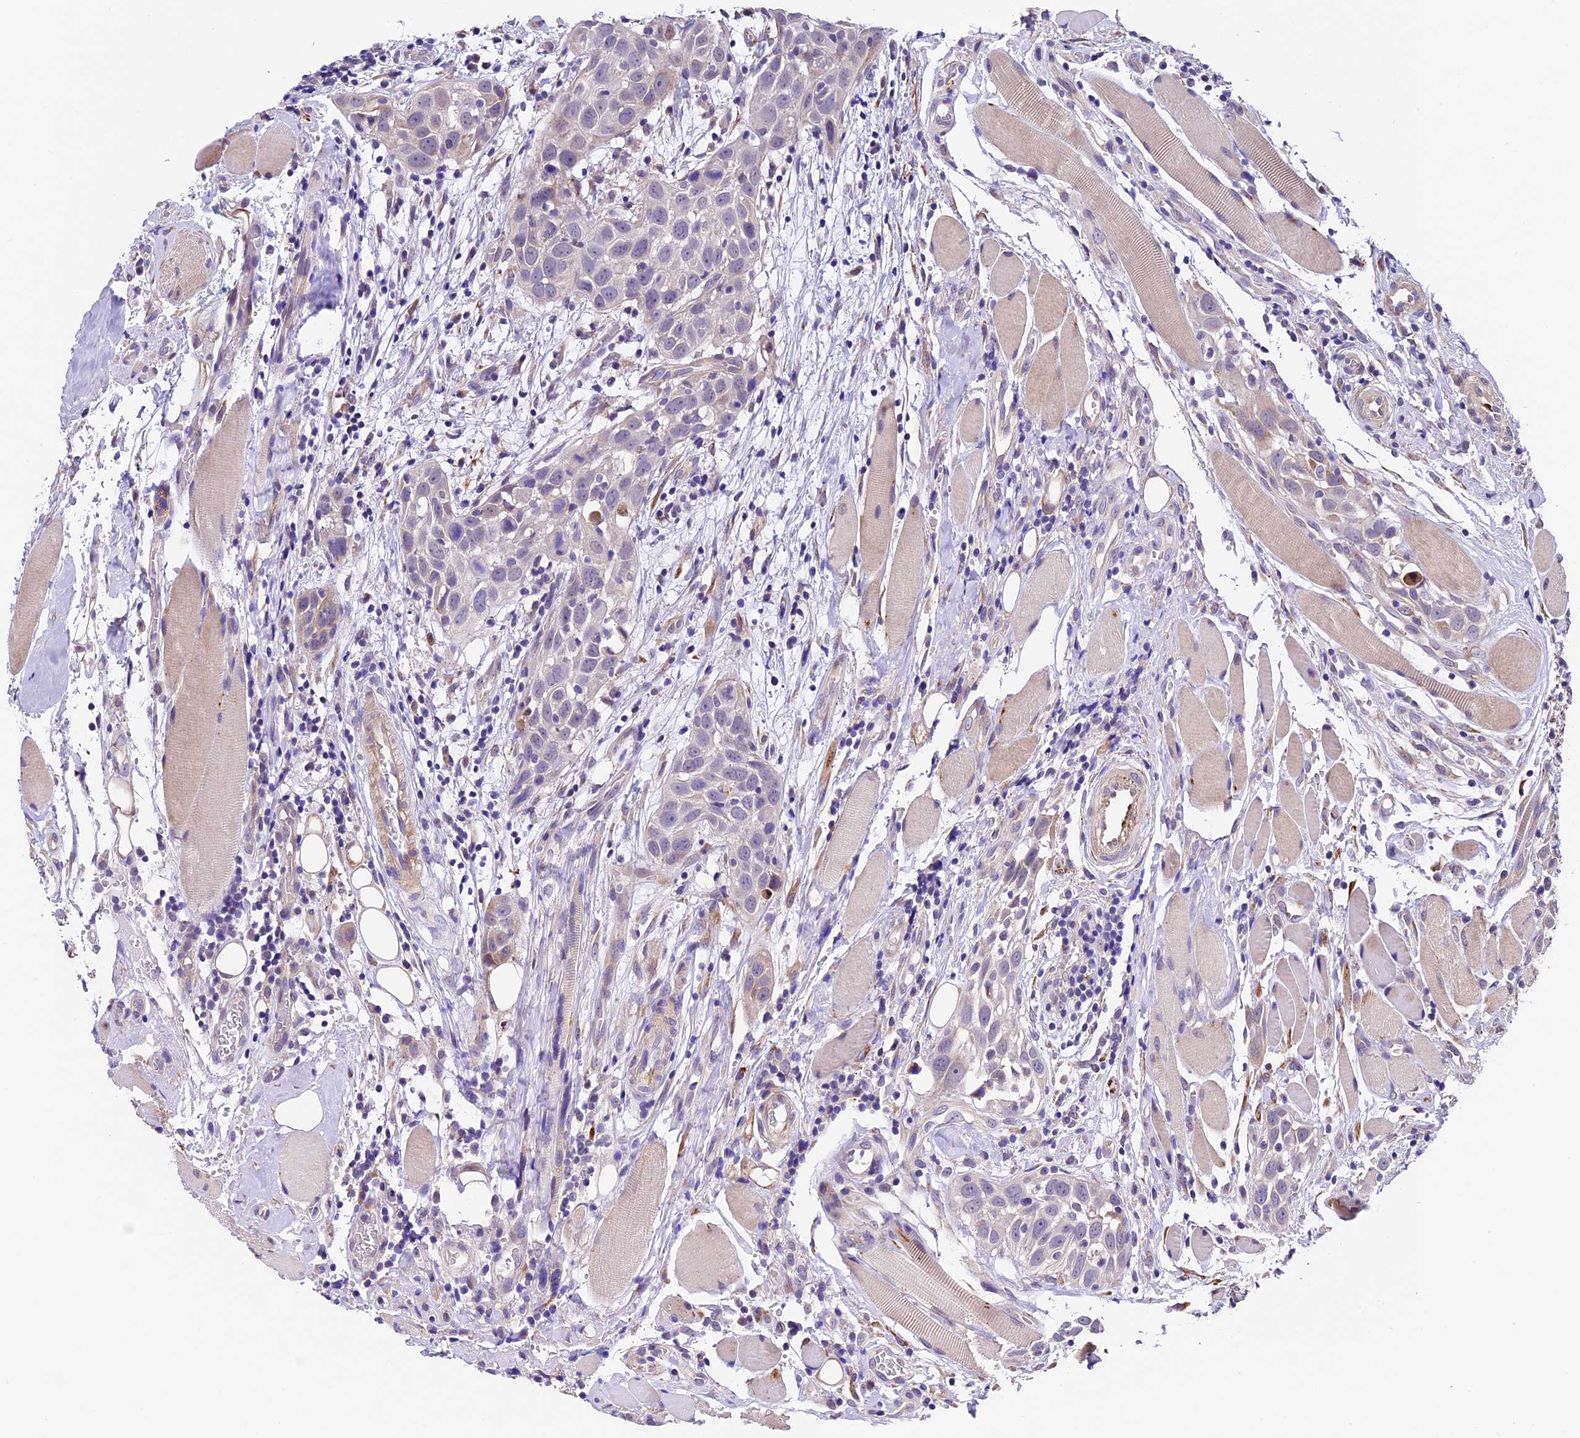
{"staining": {"intensity": "negative", "quantity": "none", "location": "none"}, "tissue": "head and neck cancer", "cell_type": "Tumor cells", "image_type": "cancer", "snomed": [{"axis": "morphology", "description": "Squamous cell carcinoma, NOS"}, {"axis": "topography", "description": "Oral tissue"}, {"axis": "topography", "description": "Head-Neck"}], "caption": "Head and neck squamous cell carcinoma was stained to show a protein in brown. There is no significant expression in tumor cells. (DAB IHC, high magnification).", "gene": "LSM7", "patient": {"sex": "female", "age": 50}}